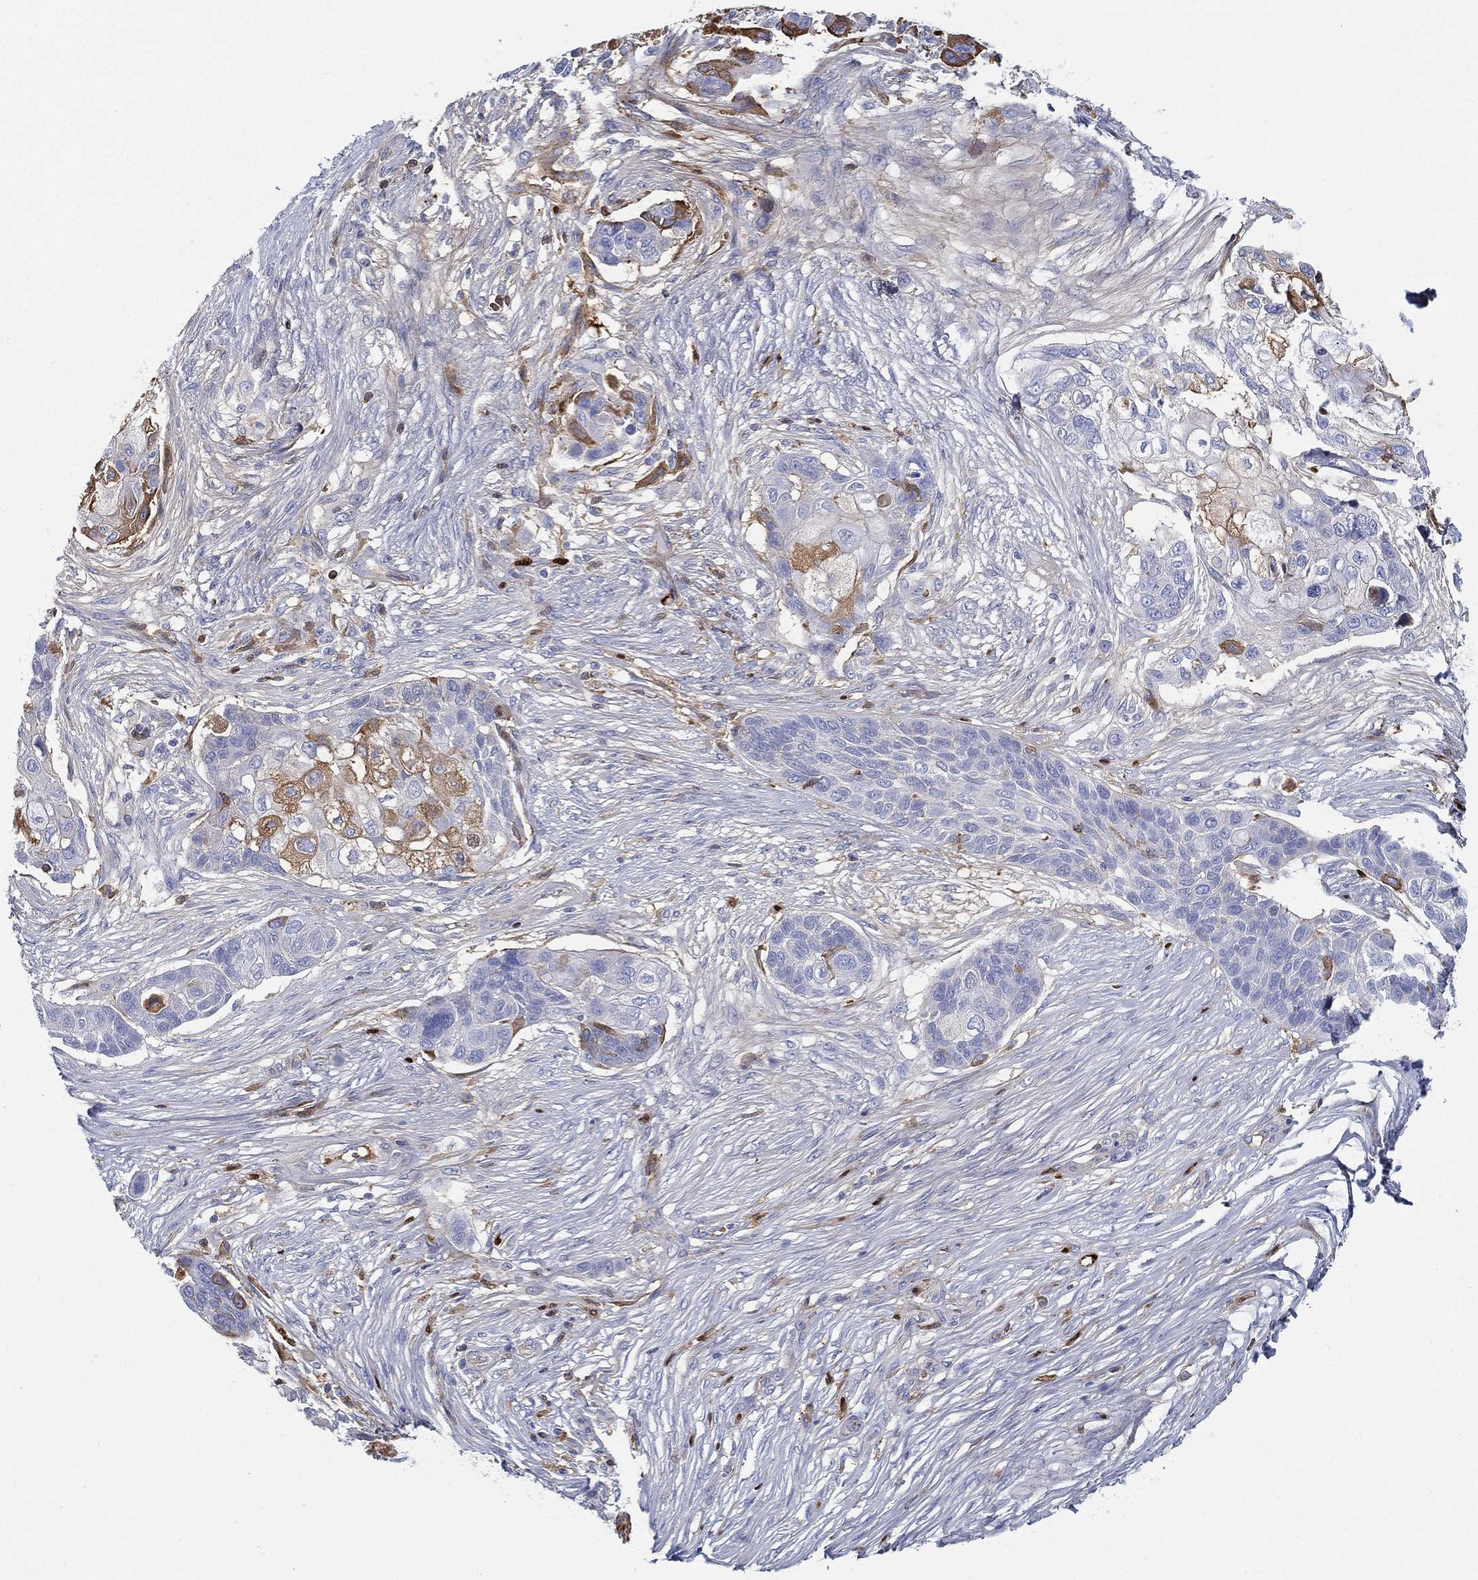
{"staining": {"intensity": "moderate", "quantity": "<25%", "location": "cytoplasmic/membranous"}, "tissue": "lung cancer", "cell_type": "Tumor cells", "image_type": "cancer", "snomed": [{"axis": "morphology", "description": "Squamous cell carcinoma, NOS"}, {"axis": "topography", "description": "Lung"}], "caption": "High-power microscopy captured an immunohistochemistry micrograph of lung squamous cell carcinoma, revealing moderate cytoplasmic/membranous staining in about <25% of tumor cells. Nuclei are stained in blue.", "gene": "IFNB1", "patient": {"sex": "male", "age": 69}}